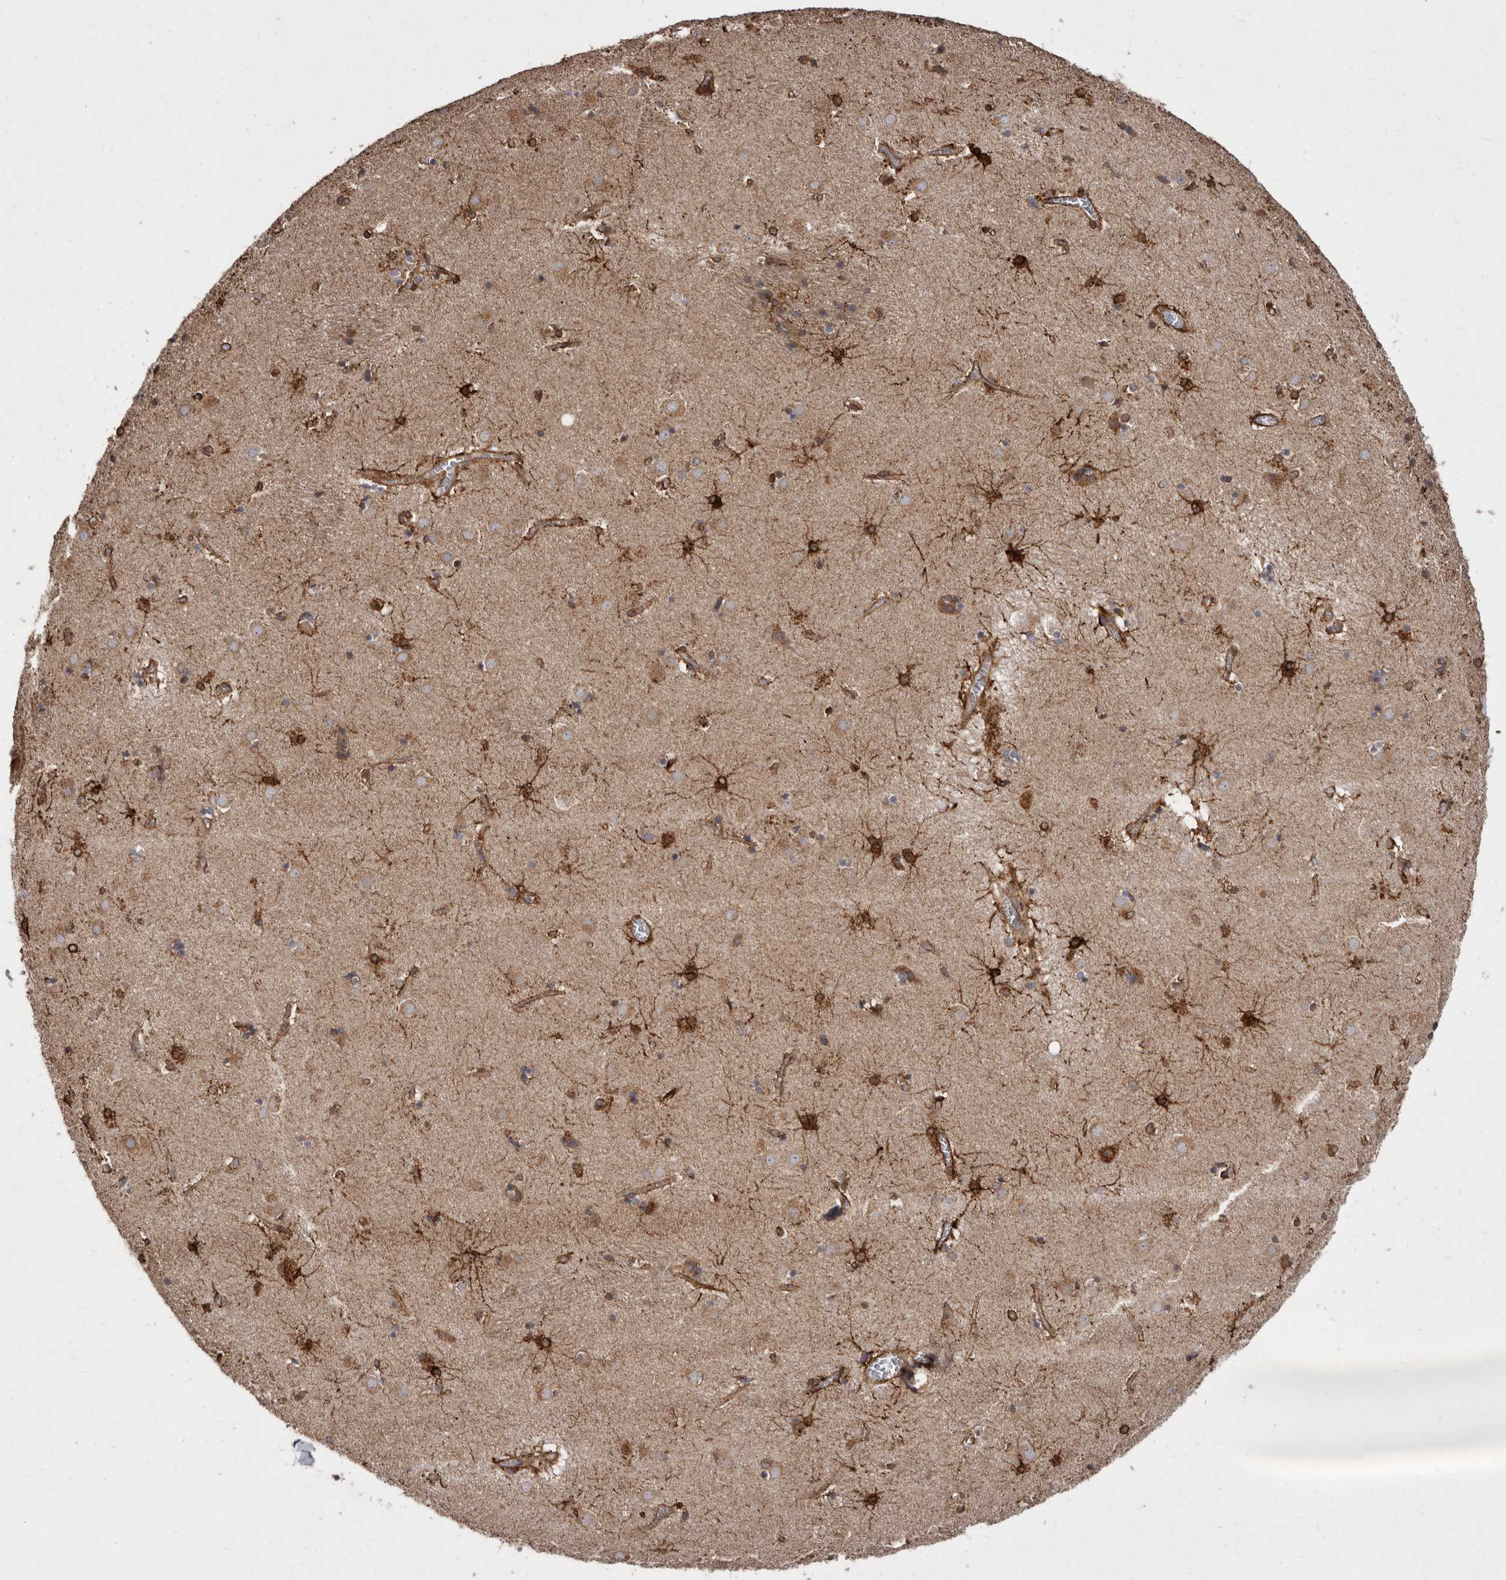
{"staining": {"intensity": "strong", "quantity": "25%-75%", "location": "cytoplasmic/membranous"}, "tissue": "caudate", "cell_type": "Glial cells", "image_type": "normal", "snomed": [{"axis": "morphology", "description": "Normal tissue, NOS"}, {"axis": "topography", "description": "Lateral ventricle wall"}], "caption": "A brown stain labels strong cytoplasmic/membranous positivity of a protein in glial cells of benign caudate. (DAB IHC with brightfield microscopy, high magnification).", "gene": "FLAD1", "patient": {"sex": "male", "age": 70}}